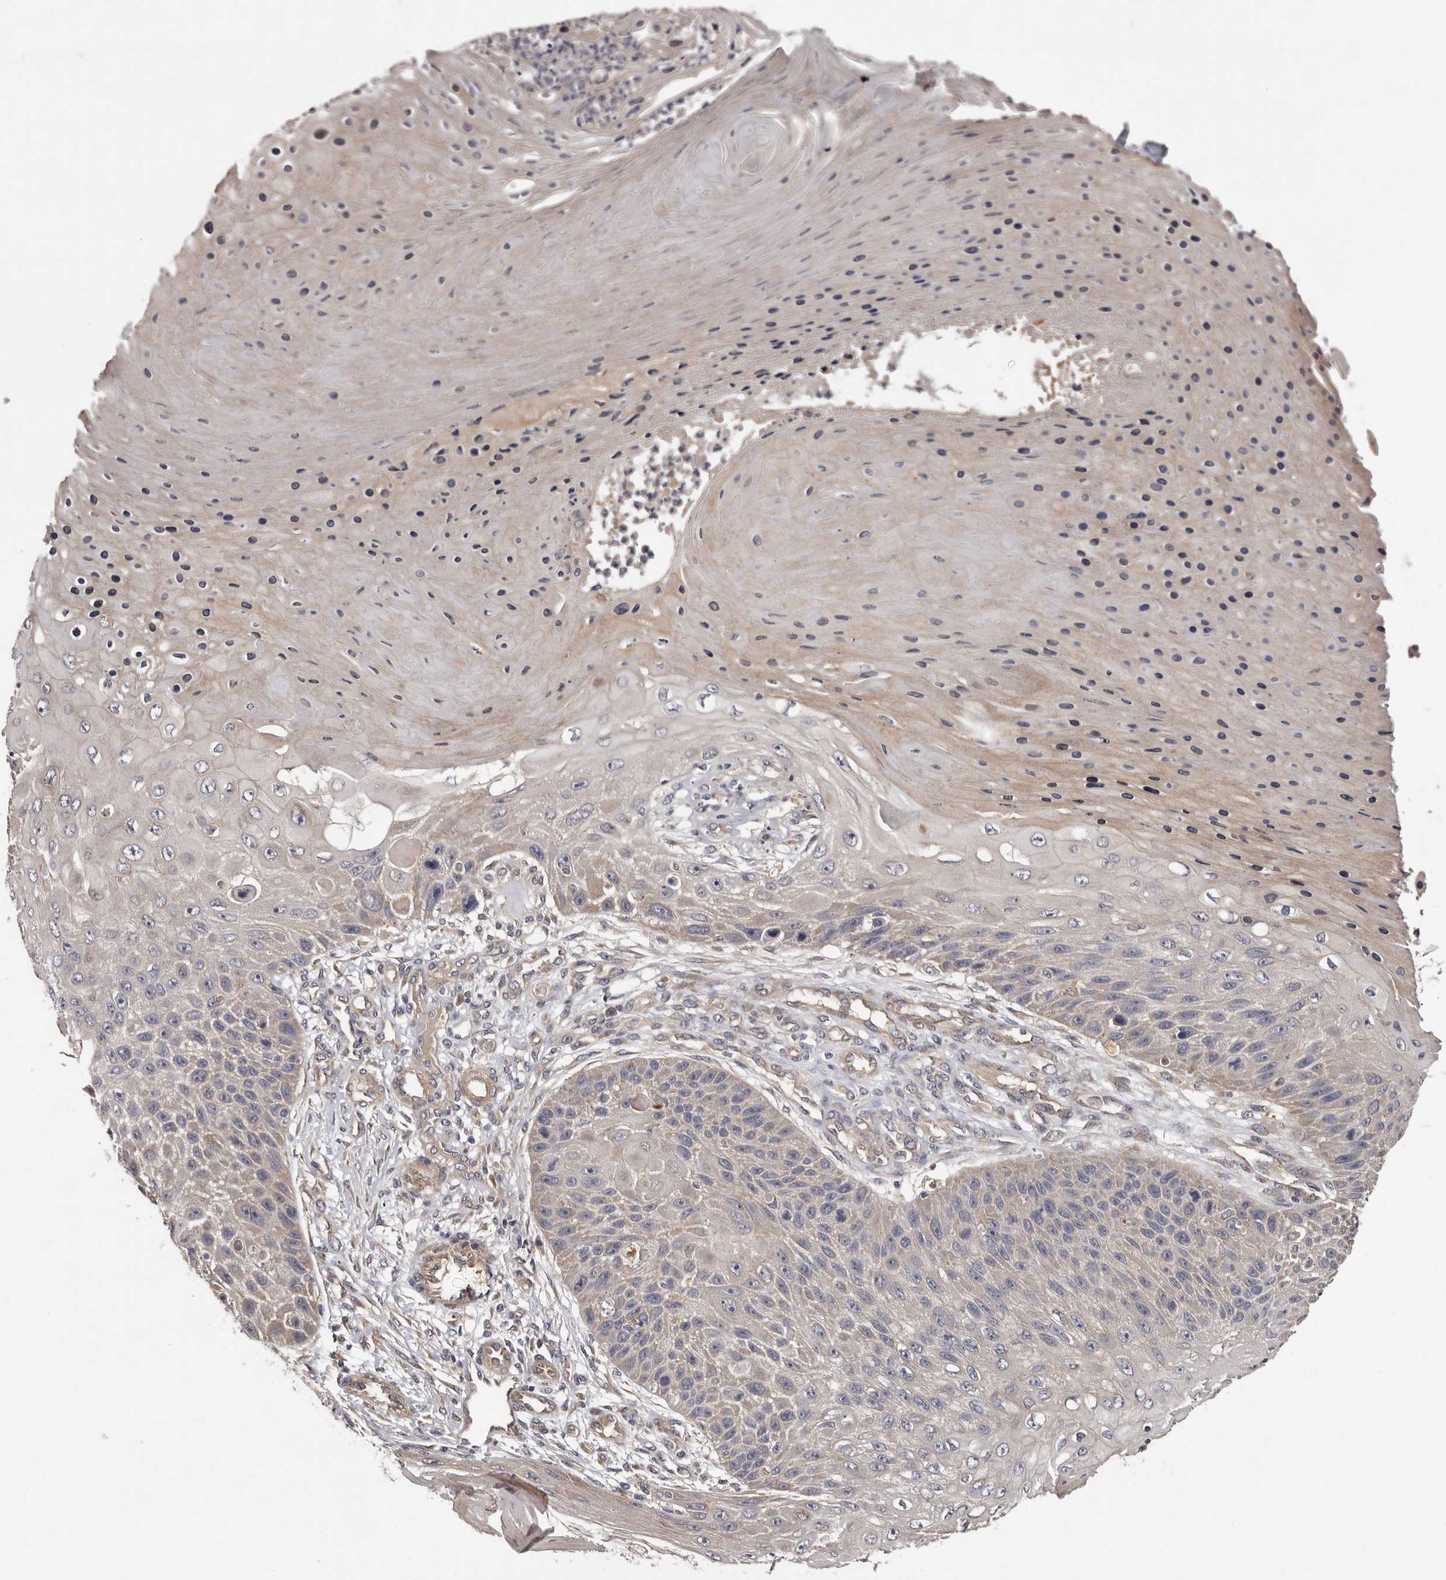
{"staining": {"intensity": "weak", "quantity": "<25%", "location": "cytoplasmic/membranous"}, "tissue": "skin cancer", "cell_type": "Tumor cells", "image_type": "cancer", "snomed": [{"axis": "morphology", "description": "Squamous cell carcinoma, NOS"}, {"axis": "topography", "description": "Skin"}], "caption": "Protein analysis of squamous cell carcinoma (skin) demonstrates no significant staining in tumor cells. Brightfield microscopy of immunohistochemistry (IHC) stained with DAB (brown) and hematoxylin (blue), captured at high magnification.", "gene": "PRKD1", "patient": {"sex": "female", "age": 88}}